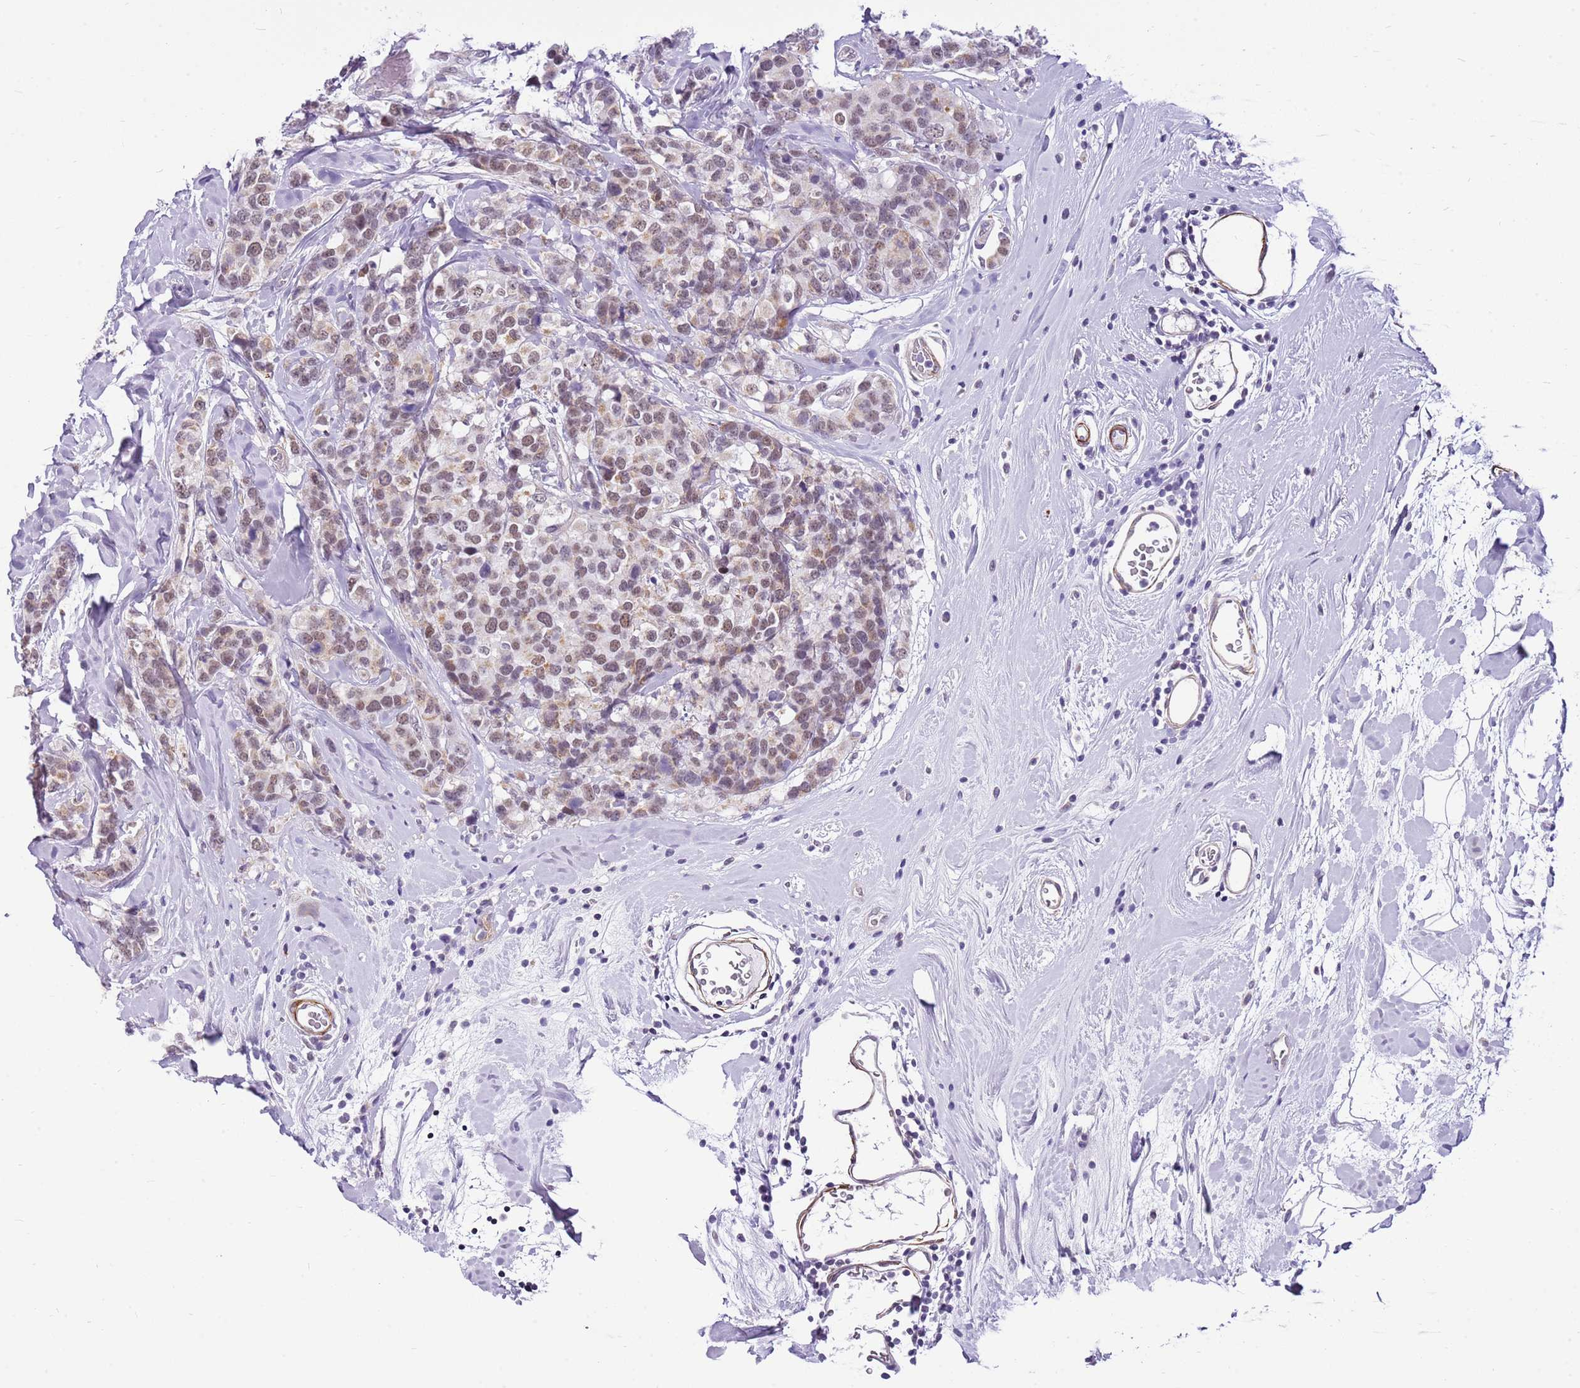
{"staining": {"intensity": "weak", "quantity": ">75%", "location": "cytoplasmic/membranous,nuclear"}, "tissue": "breast cancer", "cell_type": "Tumor cells", "image_type": "cancer", "snomed": [{"axis": "morphology", "description": "Lobular carcinoma"}, {"axis": "topography", "description": "Breast"}], "caption": "A low amount of weak cytoplasmic/membranous and nuclear staining is identified in approximately >75% of tumor cells in breast lobular carcinoma tissue.", "gene": "SMIM4", "patient": {"sex": "female", "age": 59}}